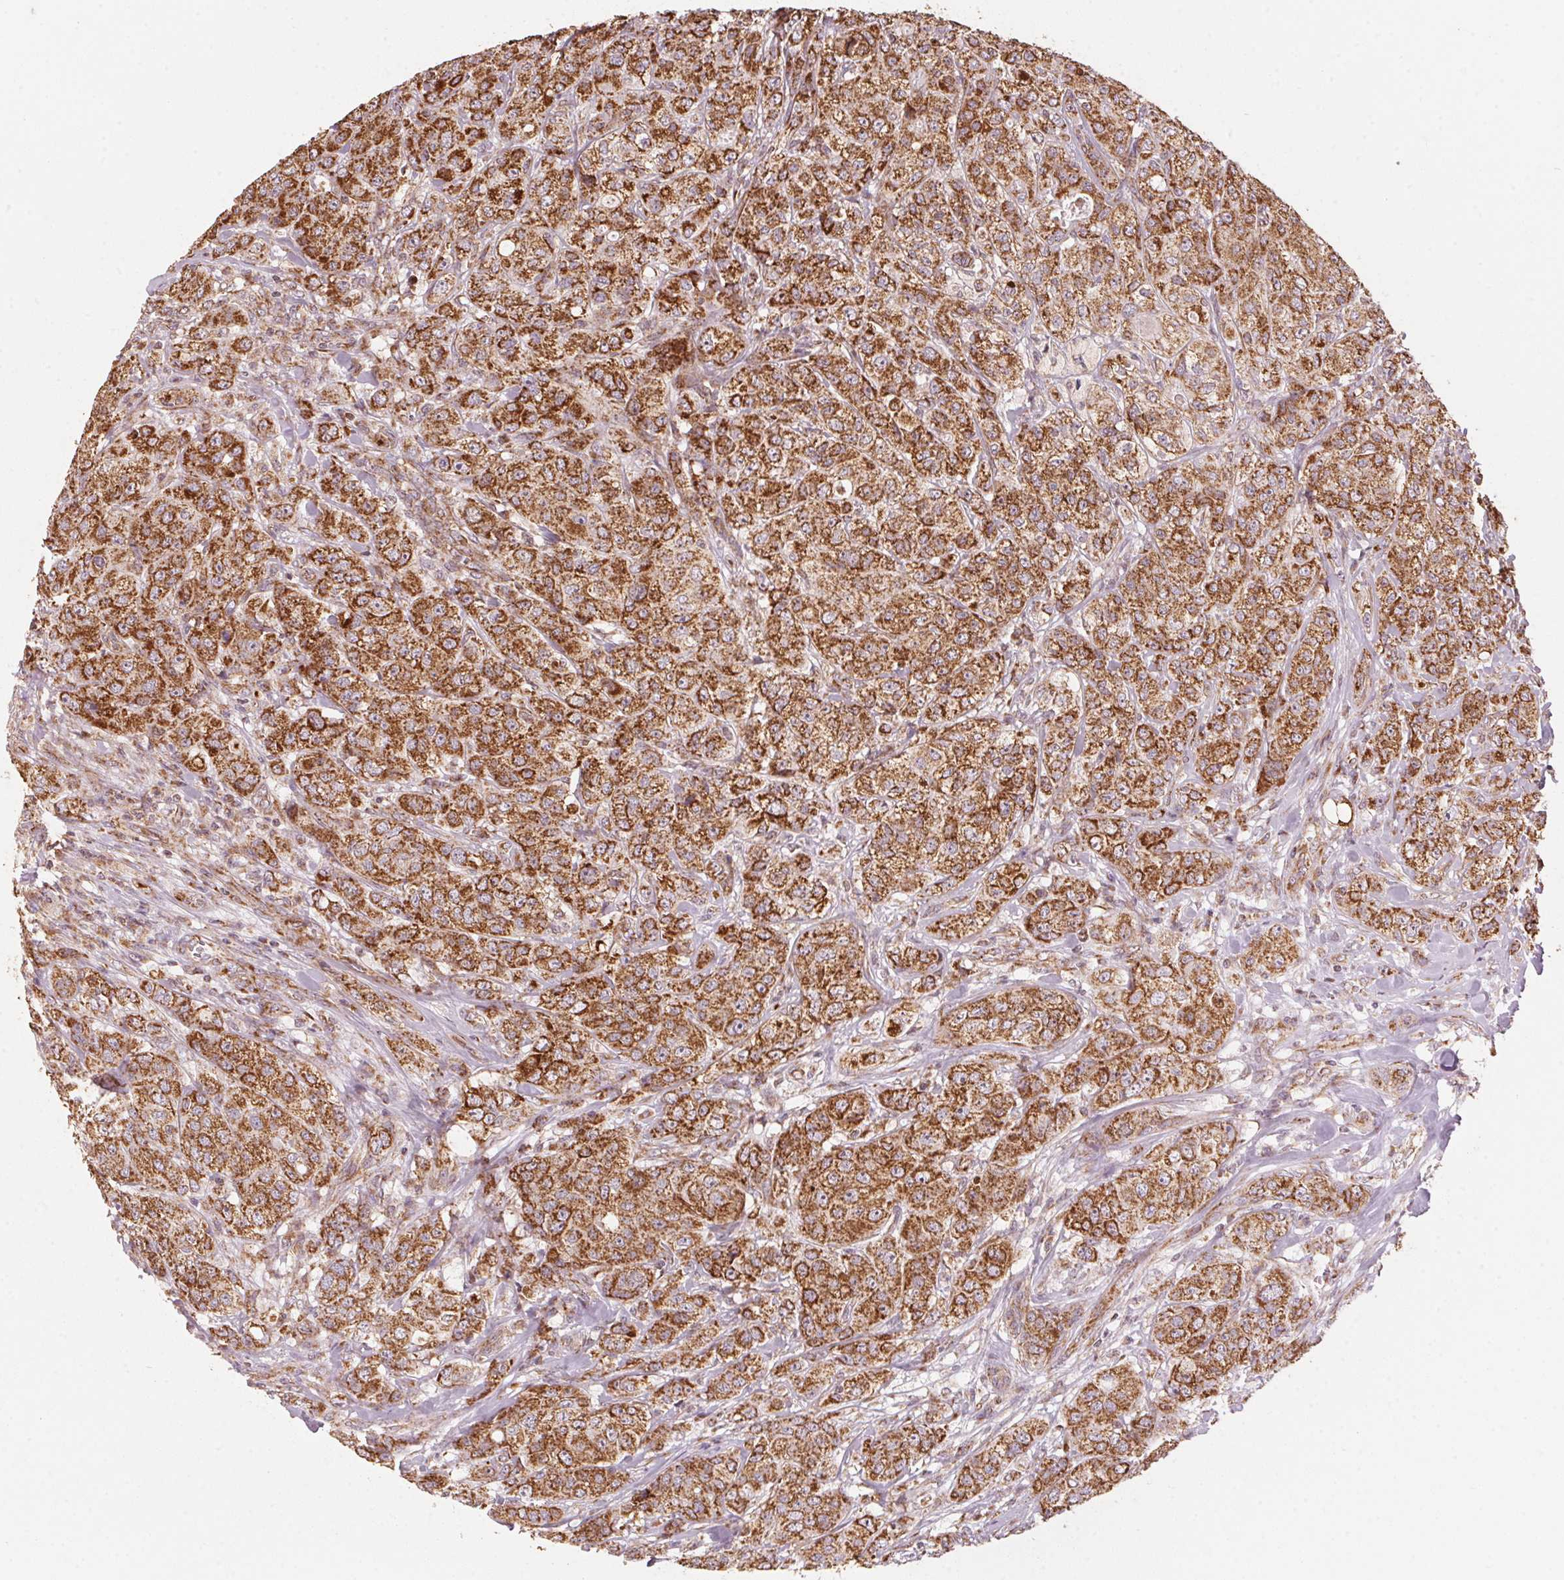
{"staining": {"intensity": "strong", "quantity": ">75%", "location": "cytoplasmic/membranous"}, "tissue": "breast cancer", "cell_type": "Tumor cells", "image_type": "cancer", "snomed": [{"axis": "morphology", "description": "Duct carcinoma"}, {"axis": "topography", "description": "Breast"}], "caption": "Breast cancer (invasive ductal carcinoma) stained with DAB (3,3'-diaminobenzidine) immunohistochemistry shows high levels of strong cytoplasmic/membranous staining in about >75% of tumor cells.", "gene": "TOMM70", "patient": {"sex": "female", "age": 43}}